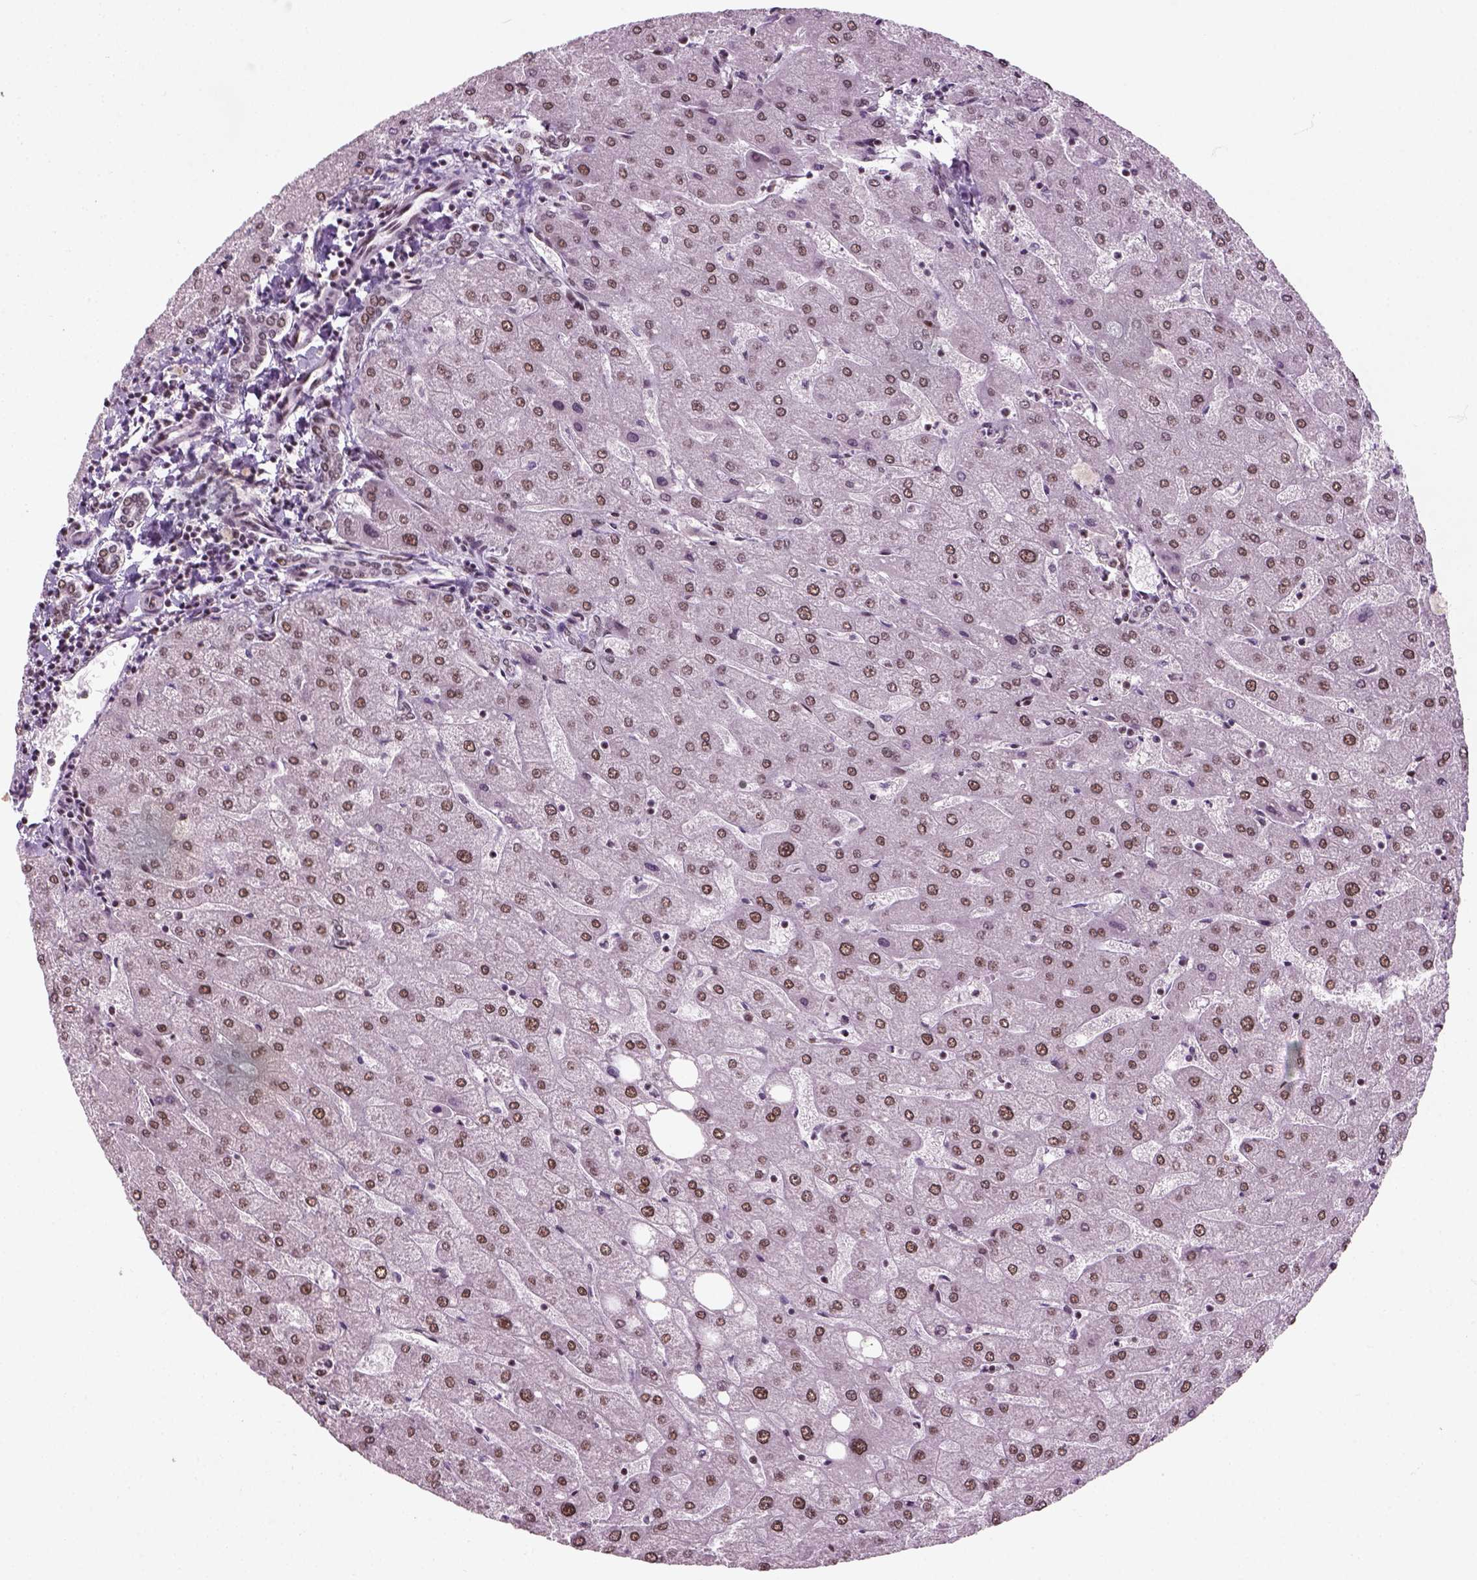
{"staining": {"intensity": "weak", "quantity": ">75%", "location": "nuclear"}, "tissue": "liver", "cell_type": "Cholangiocytes", "image_type": "normal", "snomed": [{"axis": "morphology", "description": "Normal tissue, NOS"}, {"axis": "topography", "description": "Liver"}], "caption": "Liver stained with immunohistochemistry displays weak nuclear positivity in about >75% of cholangiocytes. The staining was performed using DAB (3,3'-diaminobenzidine), with brown indicating positive protein expression. Nuclei are stained blue with hematoxylin.", "gene": "GTF2F1", "patient": {"sex": "male", "age": 67}}